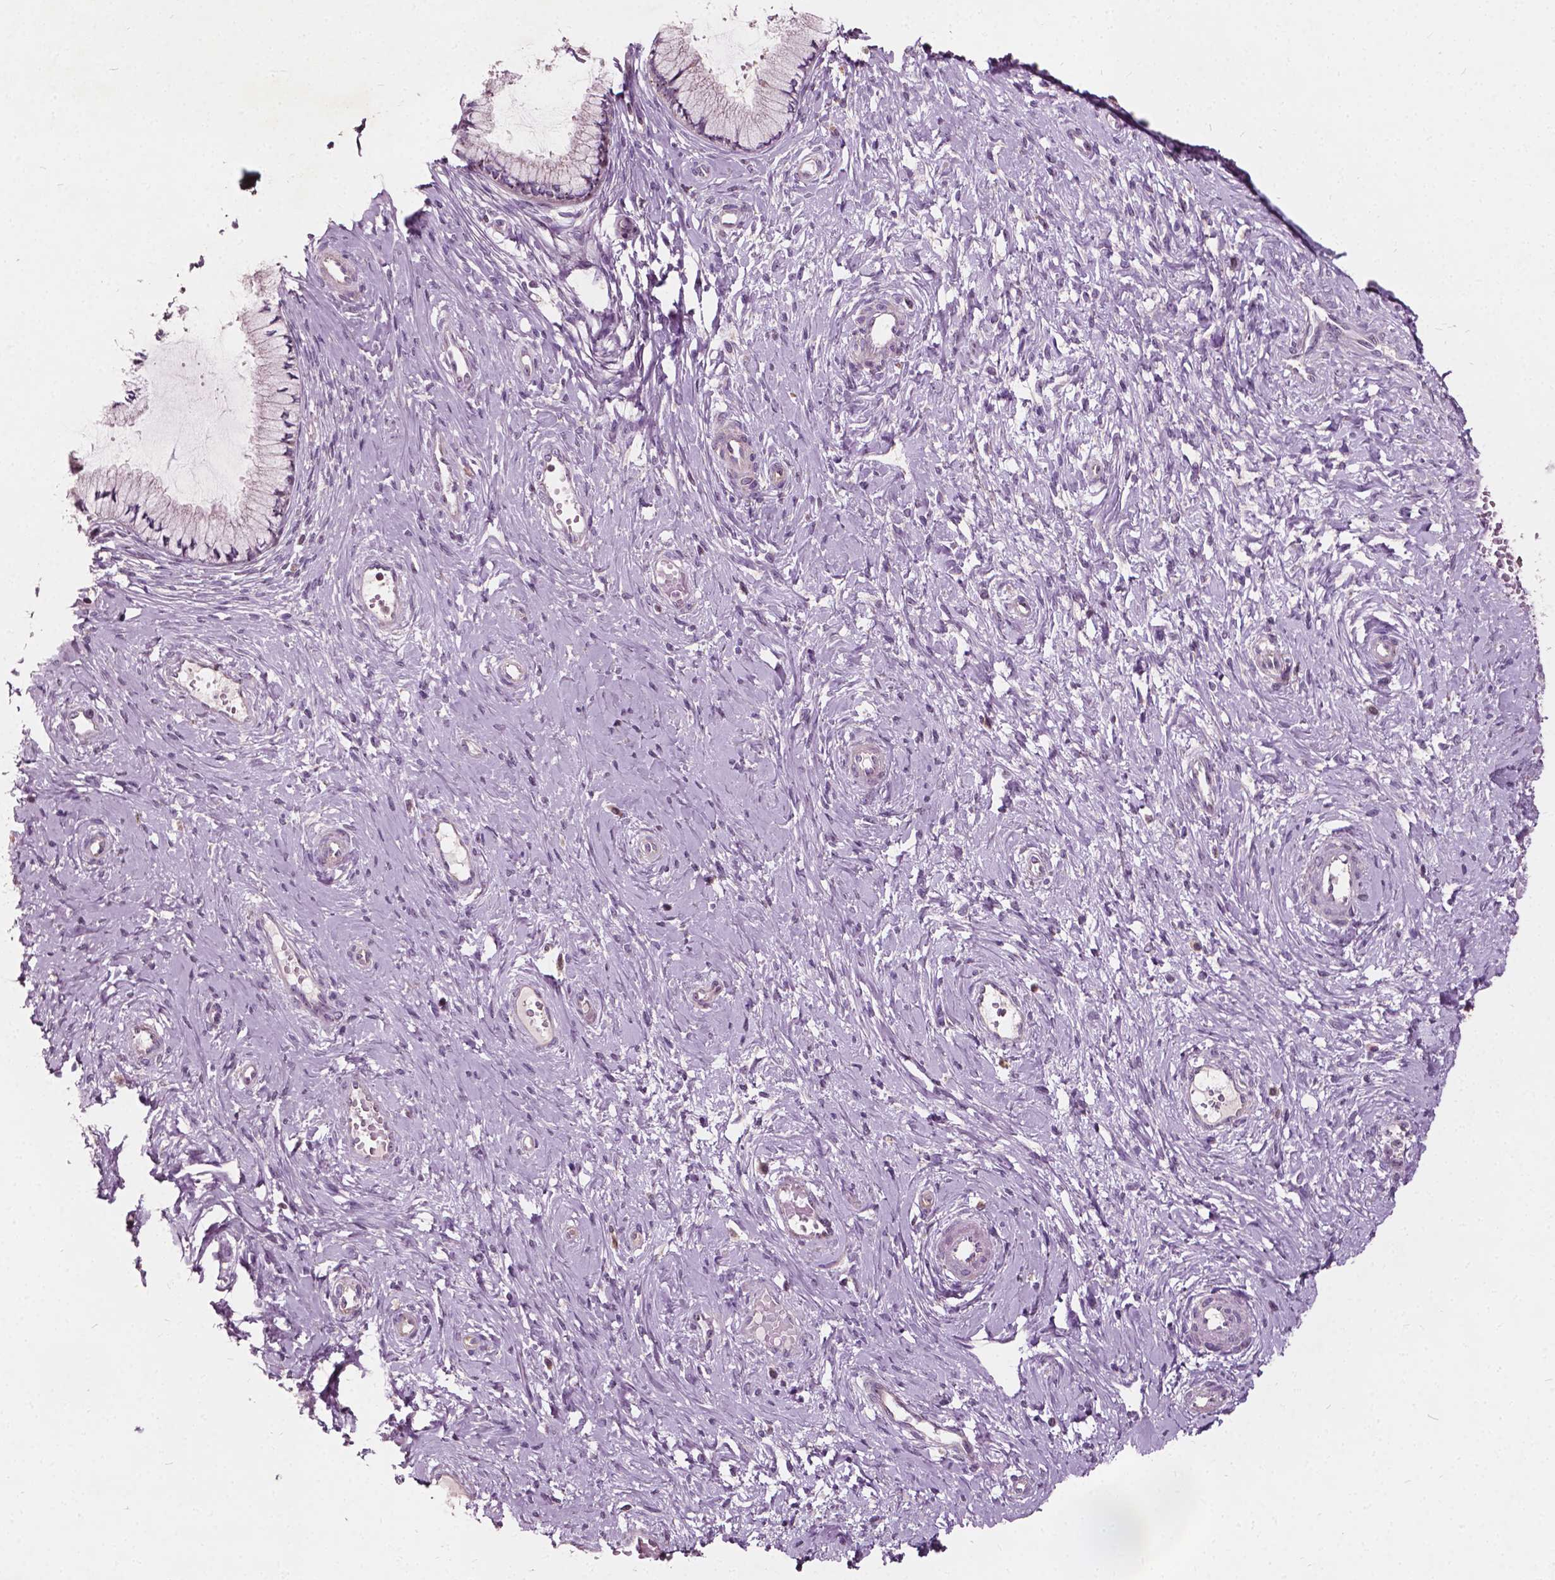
{"staining": {"intensity": "negative", "quantity": "none", "location": "none"}, "tissue": "cervix", "cell_type": "Glandular cells", "image_type": "normal", "snomed": [{"axis": "morphology", "description": "Normal tissue, NOS"}, {"axis": "topography", "description": "Cervix"}], "caption": "Immunohistochemistry image of unremarkable cervix: cervix stained with DAB (3,3'-diaminobenzidine) shows no significant protein staining in glandular cells. Brightfield microscopy of IHC stained with DAB (brown) and hematoxylin (blue), captured at high magnification.", "gene": "ODF3L2", "patient": {"sex": "female", "age": 37}}